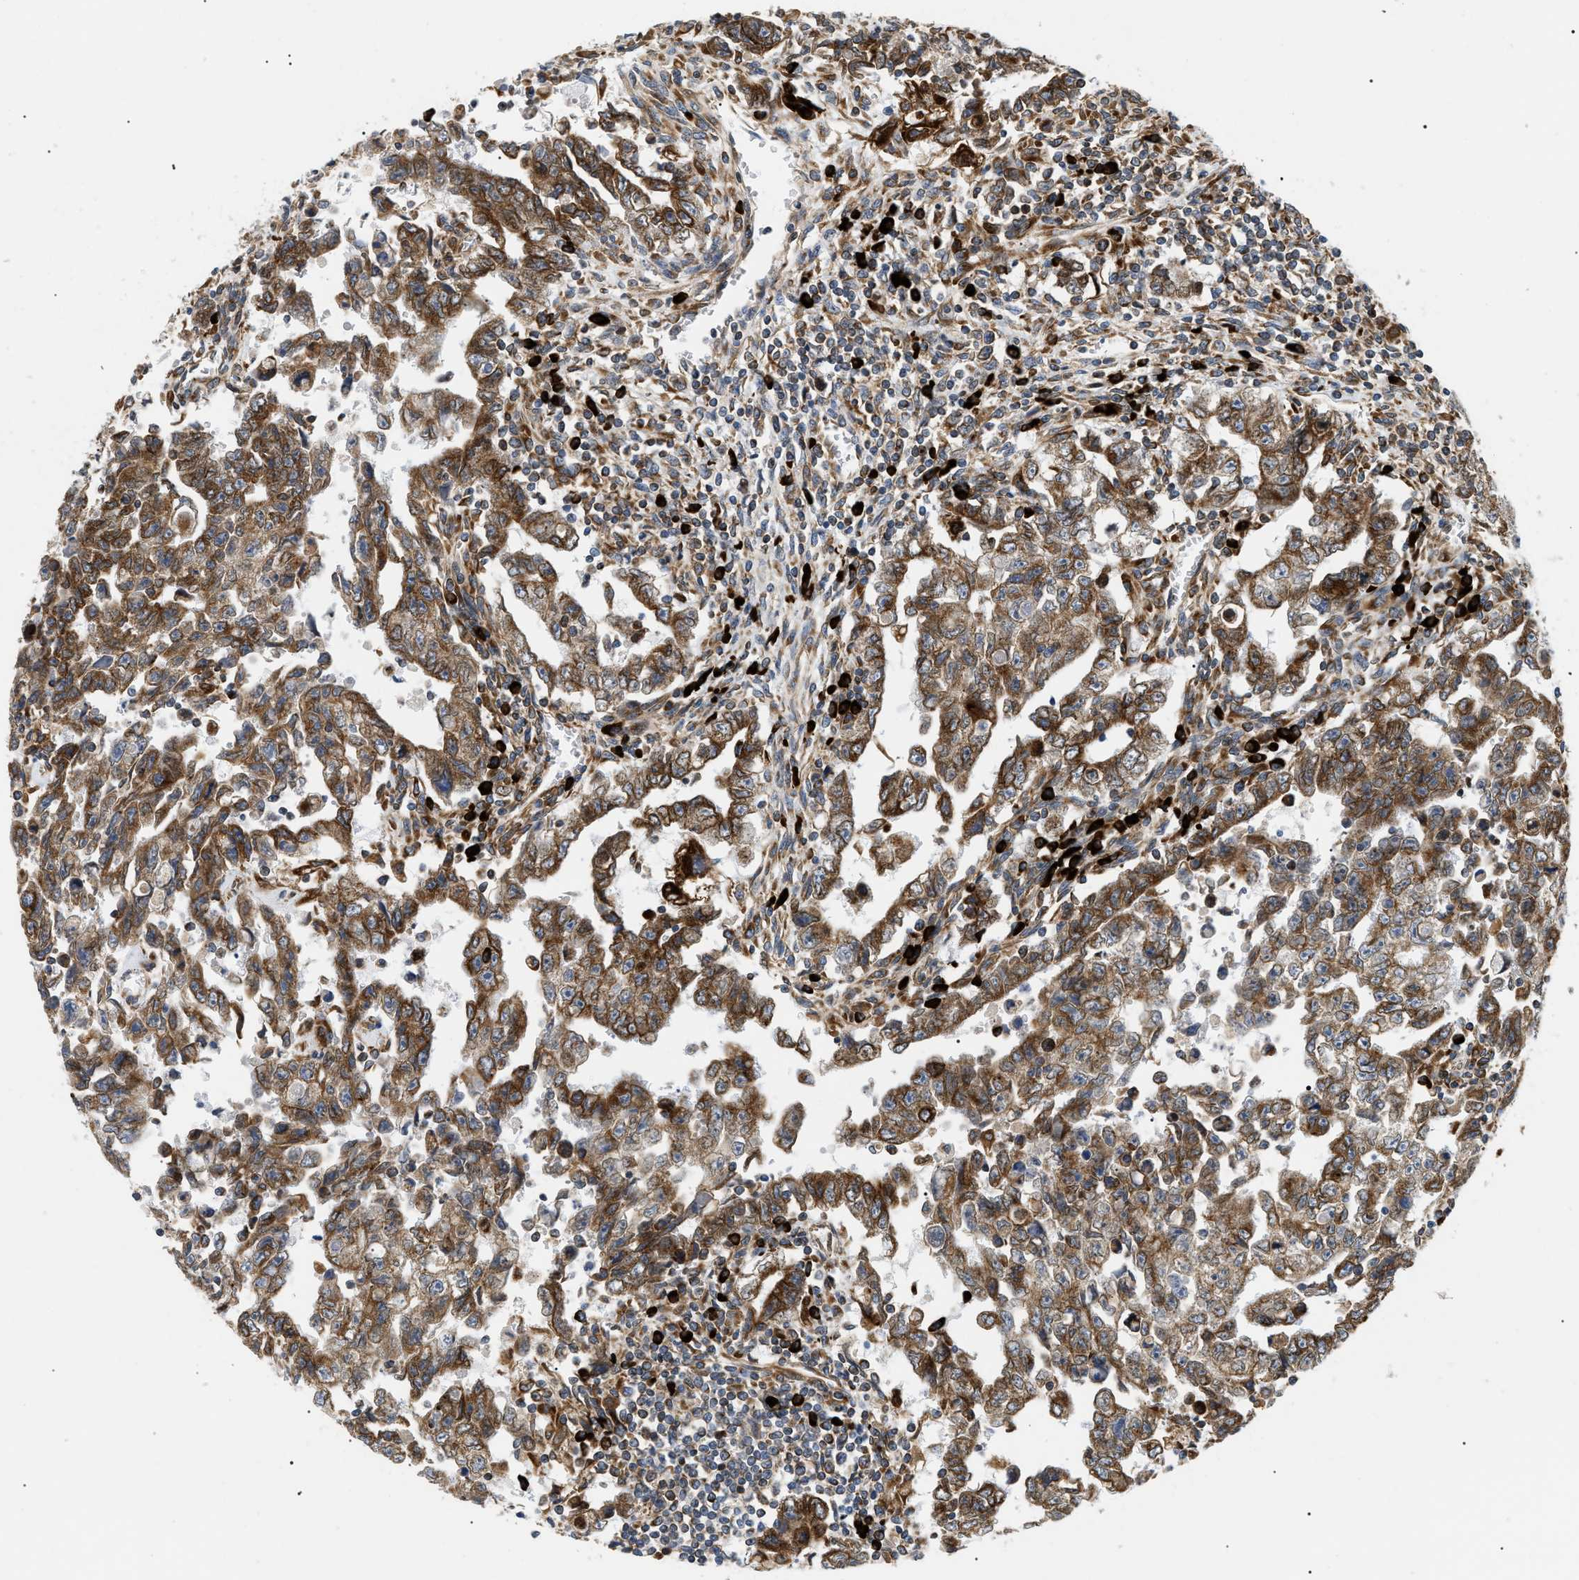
{"staining": {"intensity": "moderate", "quantity": ">75%", "location": "cytoplasmic/membranous"}, "tissue": "testis cancer", "cell_type": "Tumor cells", "image_type": "cancer", "snomed": [{"axis": "morphology", "description": "Carcinoma, Embryonal, NOS"}, {"axis": "topography", "description": "Testis"}], "caption": "Protein expression analysis of human testis embryonal carcinoma reveals moderate cytoplasmic/membranous positivity in approximately >75% of tumor cells.", "gene": "DERL1", "patient": {"sex": "male", "age": 28}}